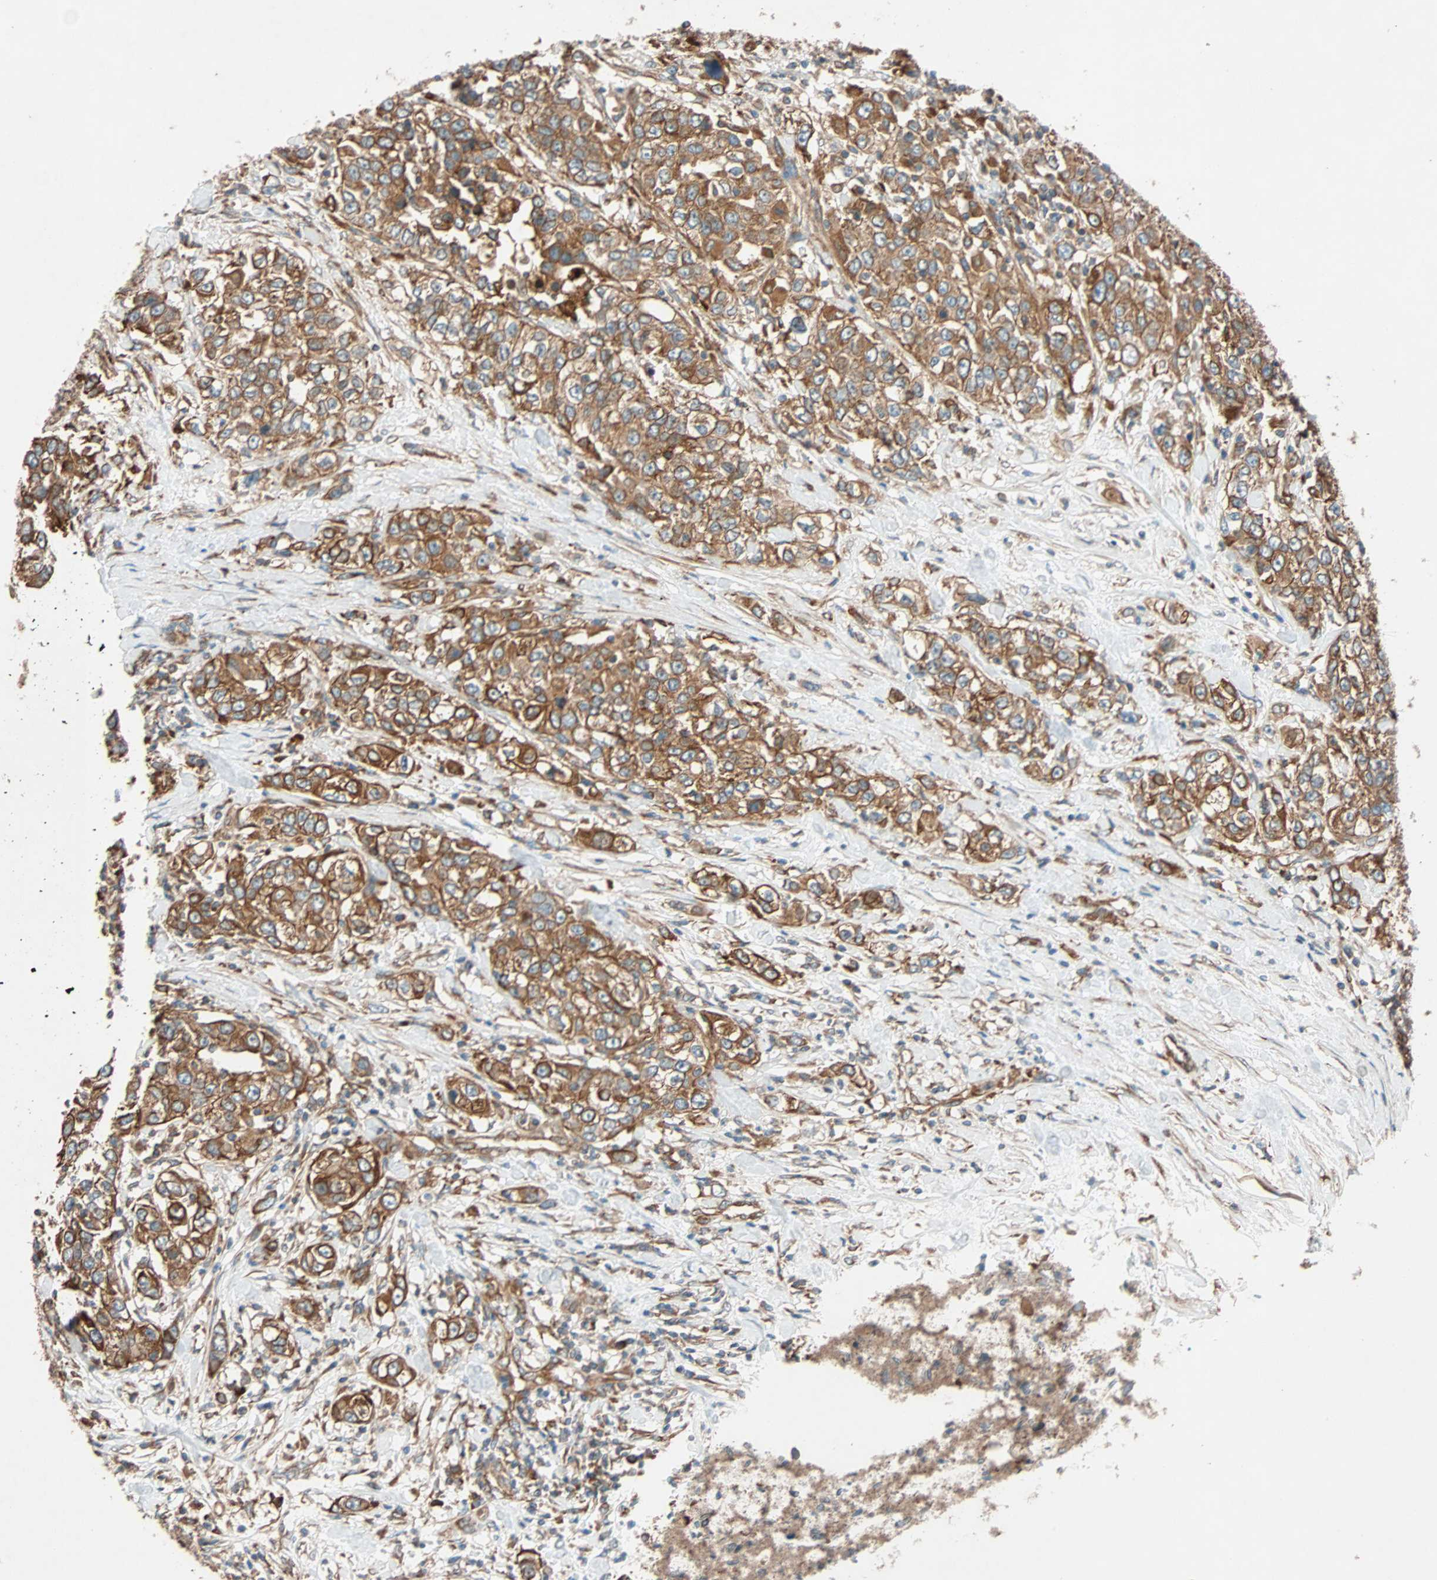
{"staining": {"intensity": "moderate", "quantity": ">75%", "location": "cytoplasmic/membranous"}, "tissue": "urothelial cancer", "cell_type": "Tumor cells", "image_type": "cancer", "snomed": [{"axis": "morphology", "description": "Urothelial carcinoma, High grade"}, {"axis": "topography", "description": "Urinary bladder"}], "caption": "Urothelial carcinoma (high-grade) was stained to show a protein in brown. There is medium levels of moderate cytoplasmic/membranous expression in about >75% of tumor cells. (brown staining indicates protein expression, while blue staining denotes nuclei).", "gene": "PHYH", "patient": {"sex": "female", "age": 80}}